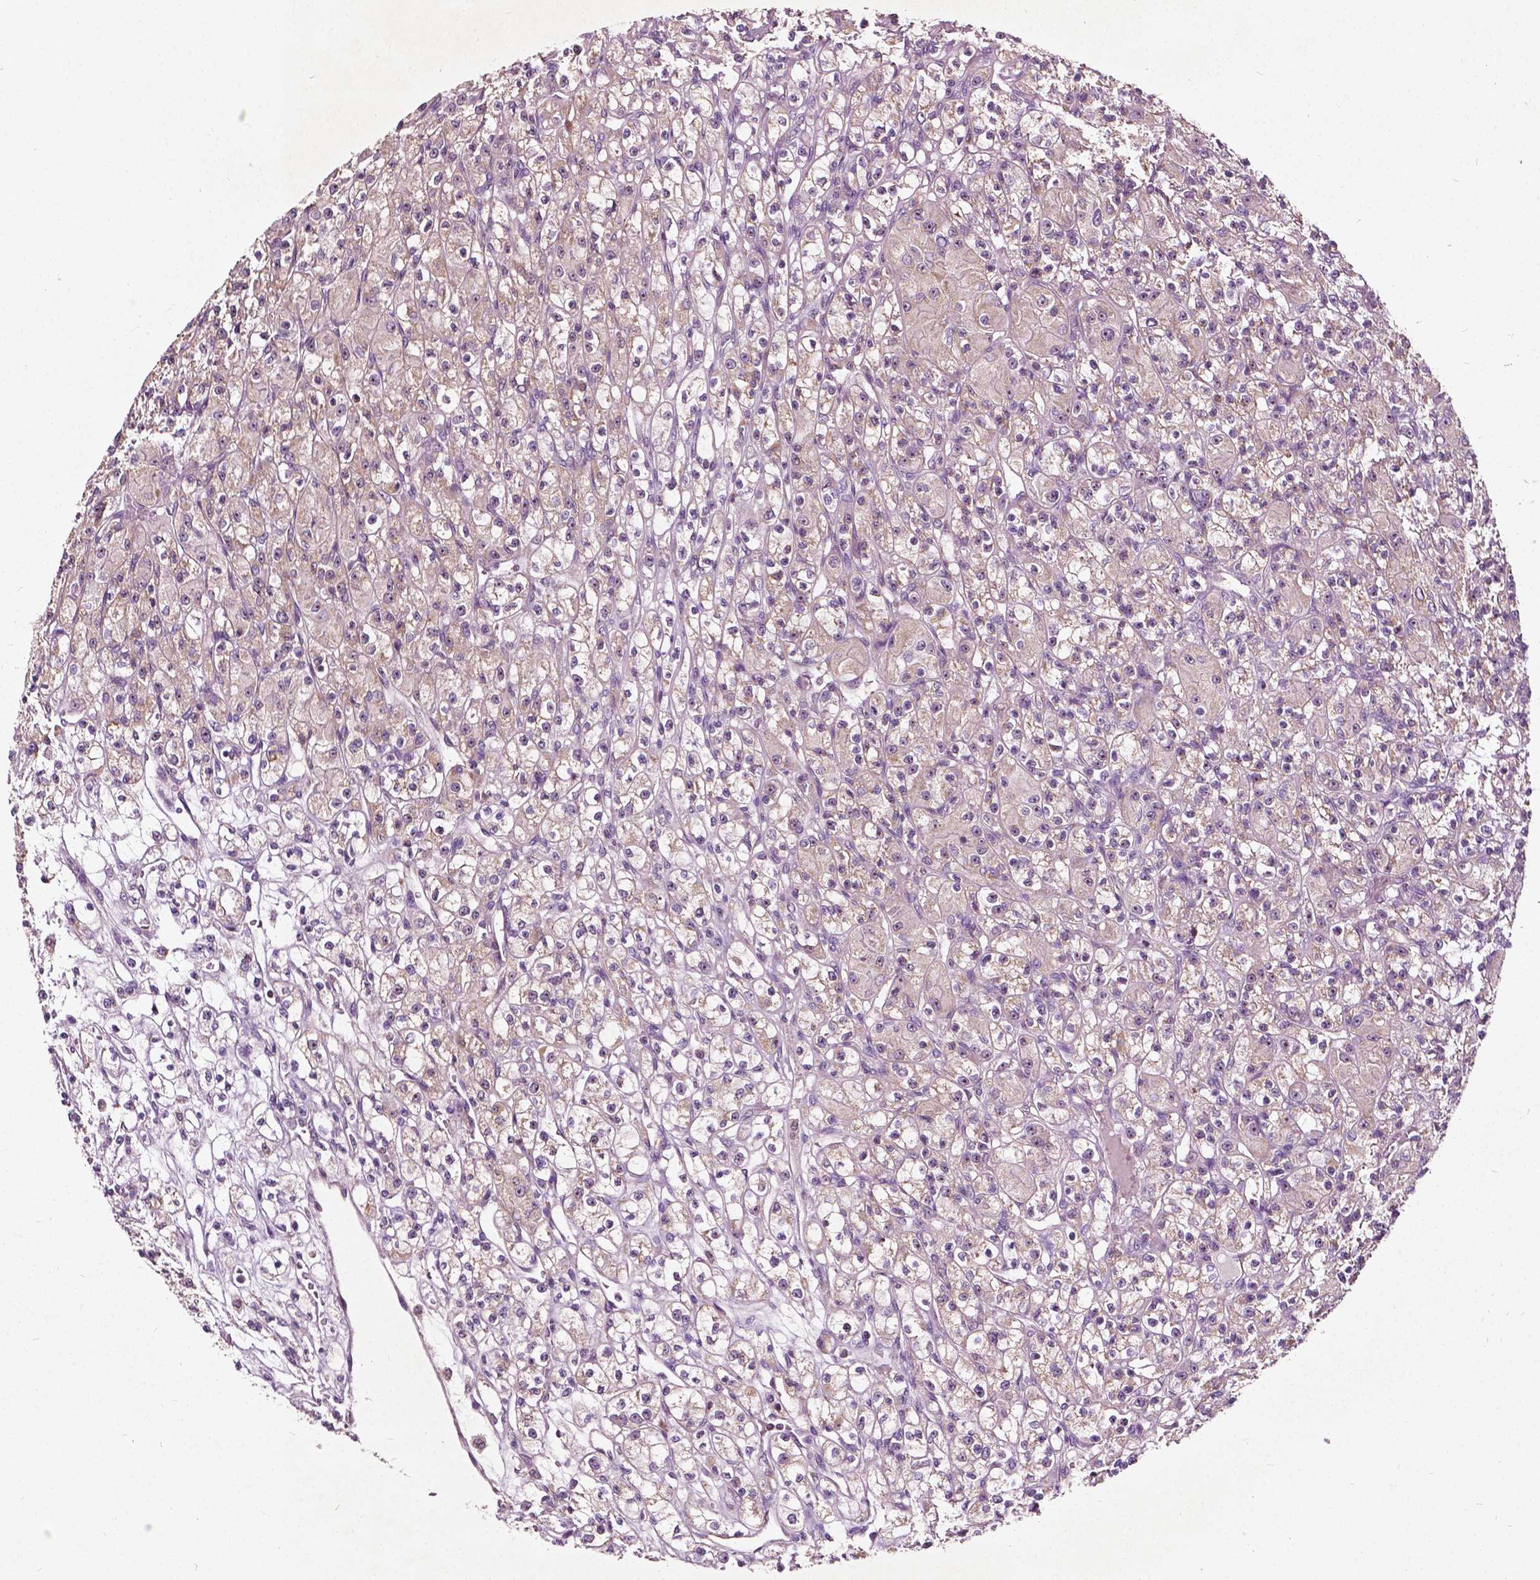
{"staining": {"intensity": "weak", "quantity": "25%-75%", "location": "cytoplasmic/membranous"}, "tissue": "renal cancer", "cell_type": "Tumor cells", "image_type": "cancer", "snomed": [{"axis": "morphology", "description": "Adenocarcinoma, NOS"}, {"axis": "topography", "description": "Kidney"}], "caption": "Immunohistochemistry image of neoplastic tissue: renal cancer (adenocarcinoma) stained using IHC shows low levels of weak protein expression localized specifically in the cytoplasmic/membranous of tumor cells, appearing as a cytoplasmic/membranous brown color.", "gene": "ODF3L2", "patient": {"sex": "female", "age": 70}}